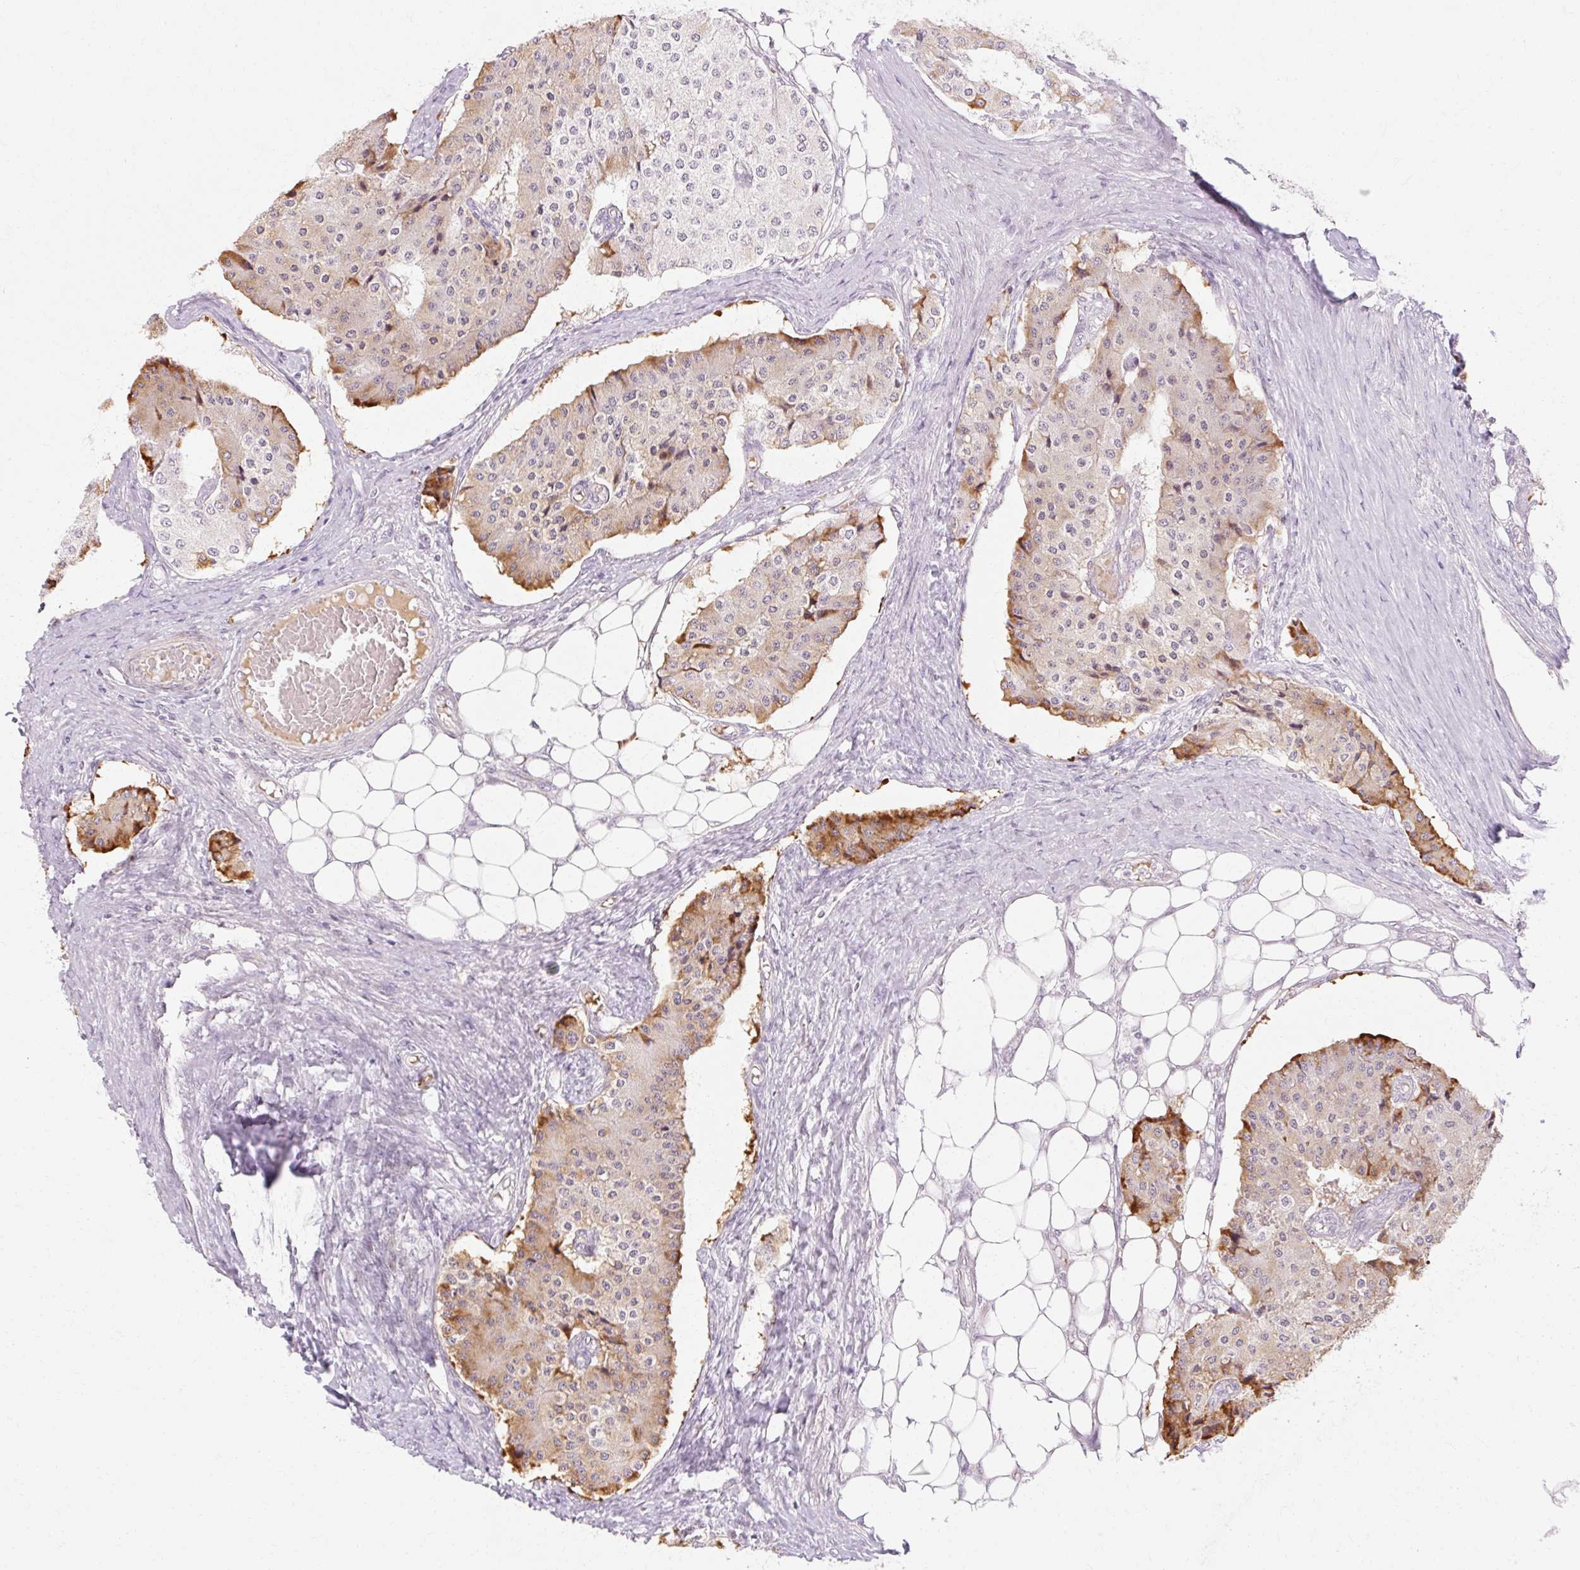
{"staining": {"intensity": "strong", "quantity": "<25%", "location": "cytoplasmic/membranous"}, "tissue": "carcinoid", "cell_type": "Tumor cells", "image_type": "cancer", "snomed": [{"axis": "morphology", "description": "Carcinoid, malignant, NOS"}, {"axis": "topography", "description": "Colon"}], "caption": "Tumor cells show strong cytoplasmic/membranous positivity in about <25% of cells in carcinoid.", "gene": "C3orf49", "patient": {"sex": "female", "age": 52}}